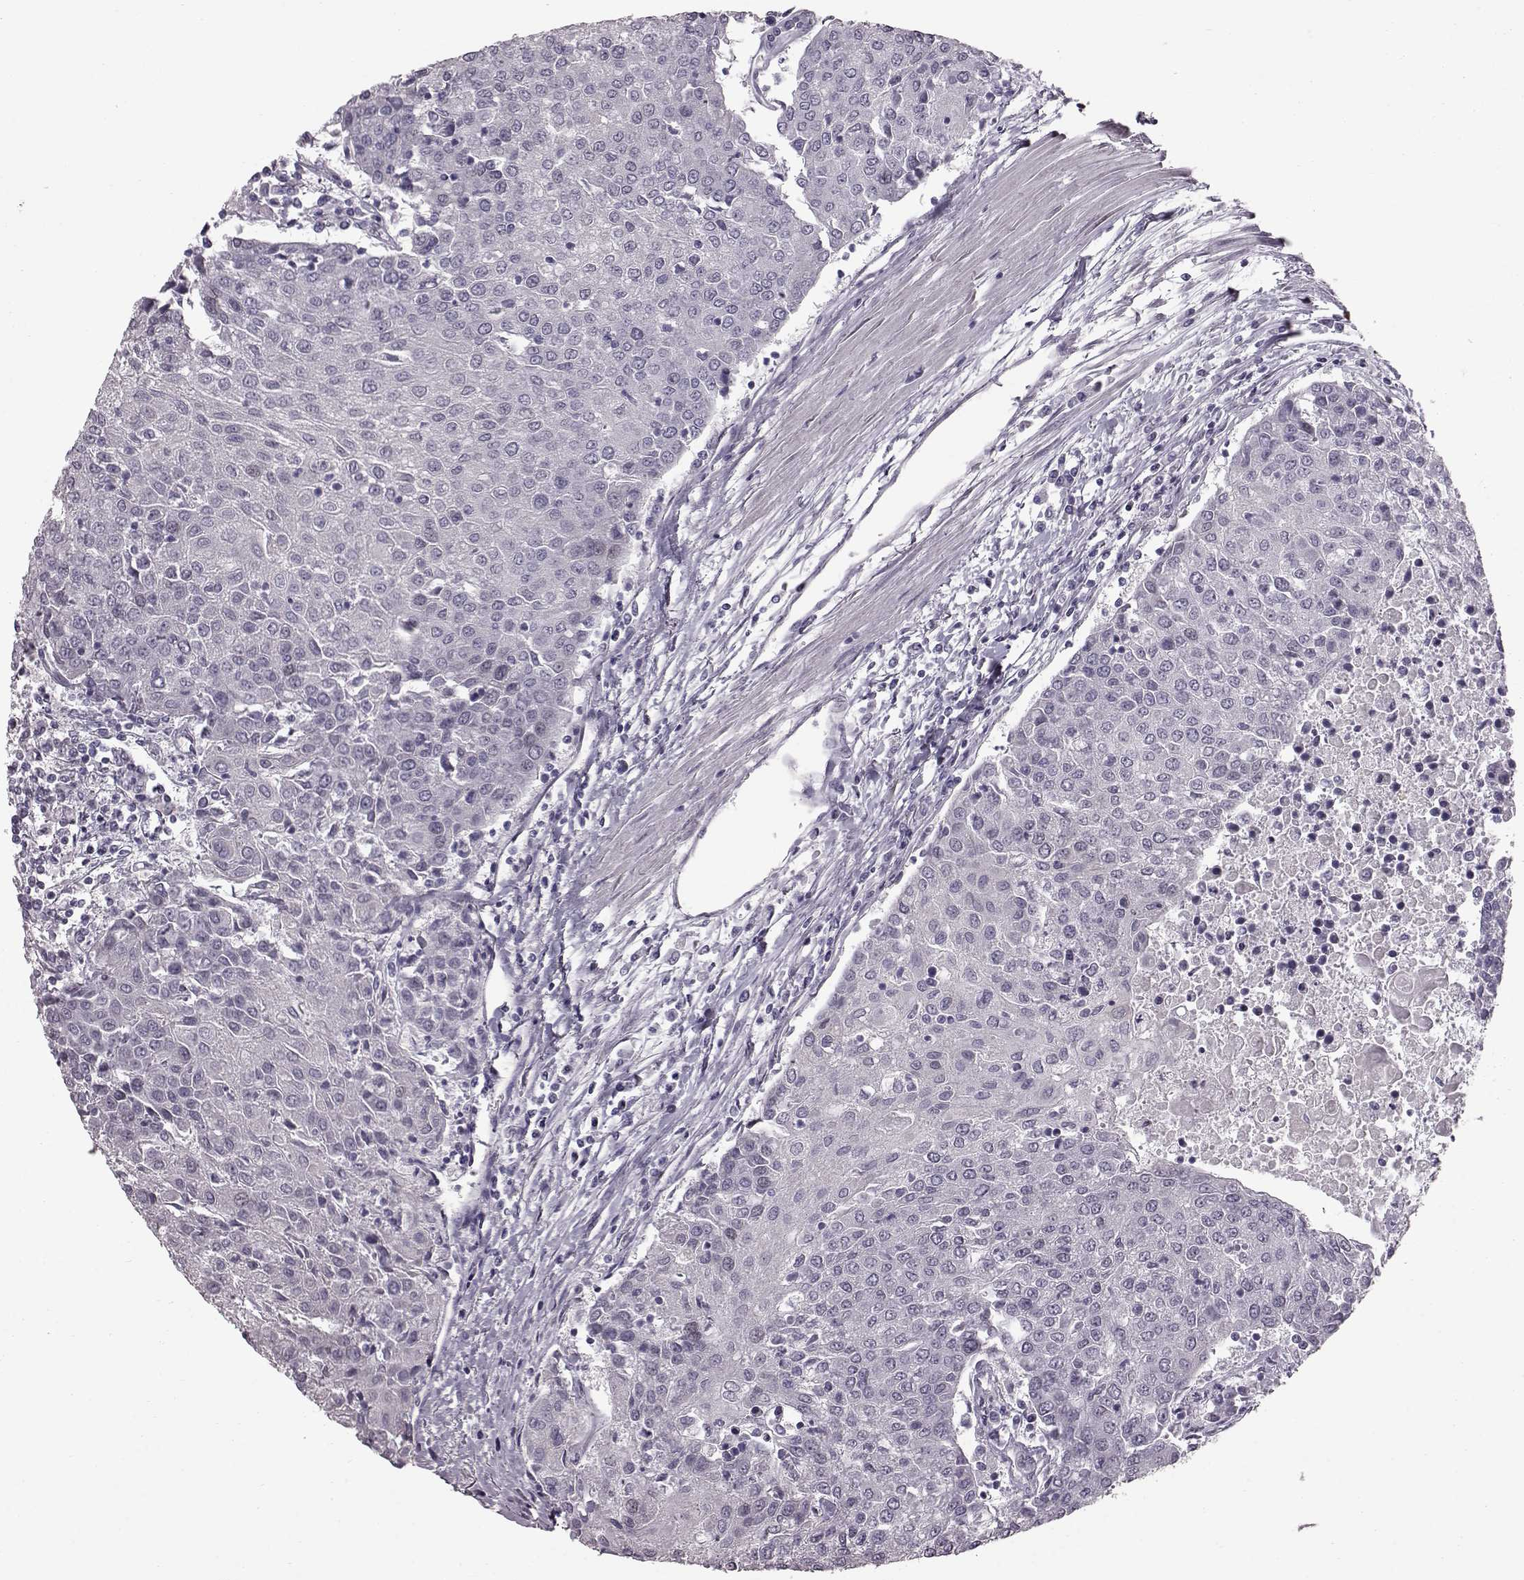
{"staining": {"intensity": "negative", "quantity": "none", "location": "none"}, "tissue": "urothelial cancer", "cell_type": "Tumor cells", "image_type": "cancer", "snomed": [{"axis": "morphology", "description": "Urothelial carcinoma, High grade"}, {"axis": "topography", "description": "Urinary bladder"}], "caption": "Histopathology image shows no significant protein positivity in tumor cells of urothelial carcinoma (high-grade).", "gene": "TCHHL1", "patient": {"sex": "female", "age": 85}}